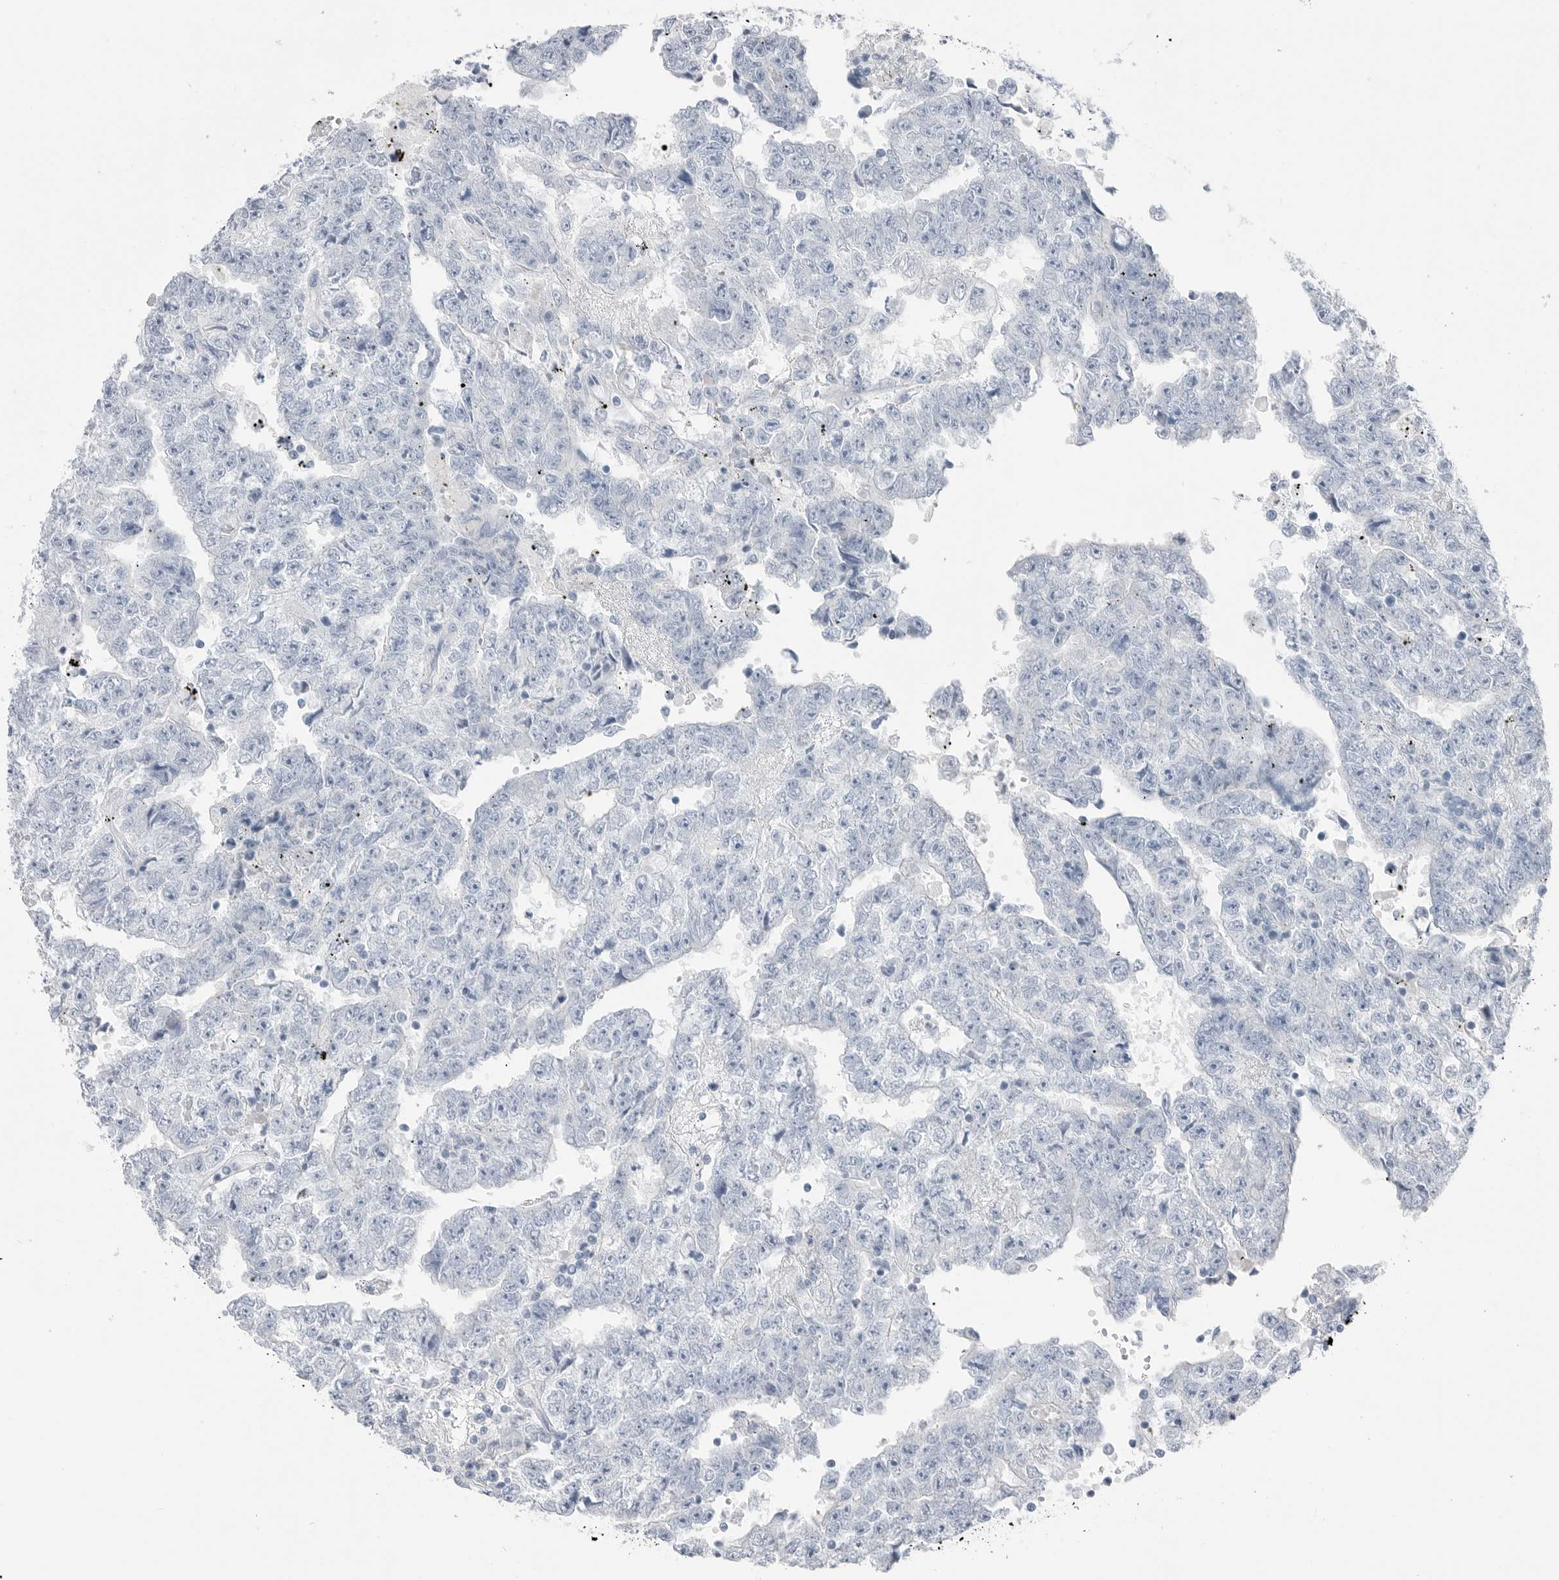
{"staining": {"intensity": "negative", "quantity": "none", "location": "none"}, "tissue": "testis cancer", "cell_type": "Tumor cells", "image_type": "cancer", "snomed": [{"axis": "morphology", "description": "Carcinoma, Embryonal, NOS"}, {"axis": "topography", "description": "Testis"}], "caption": "Testis cancer stained for a protein using IHC exhibits no positivity tumor cells.", "gene": "ABHD12", "patient": {"sex": "male", "age": 25}}